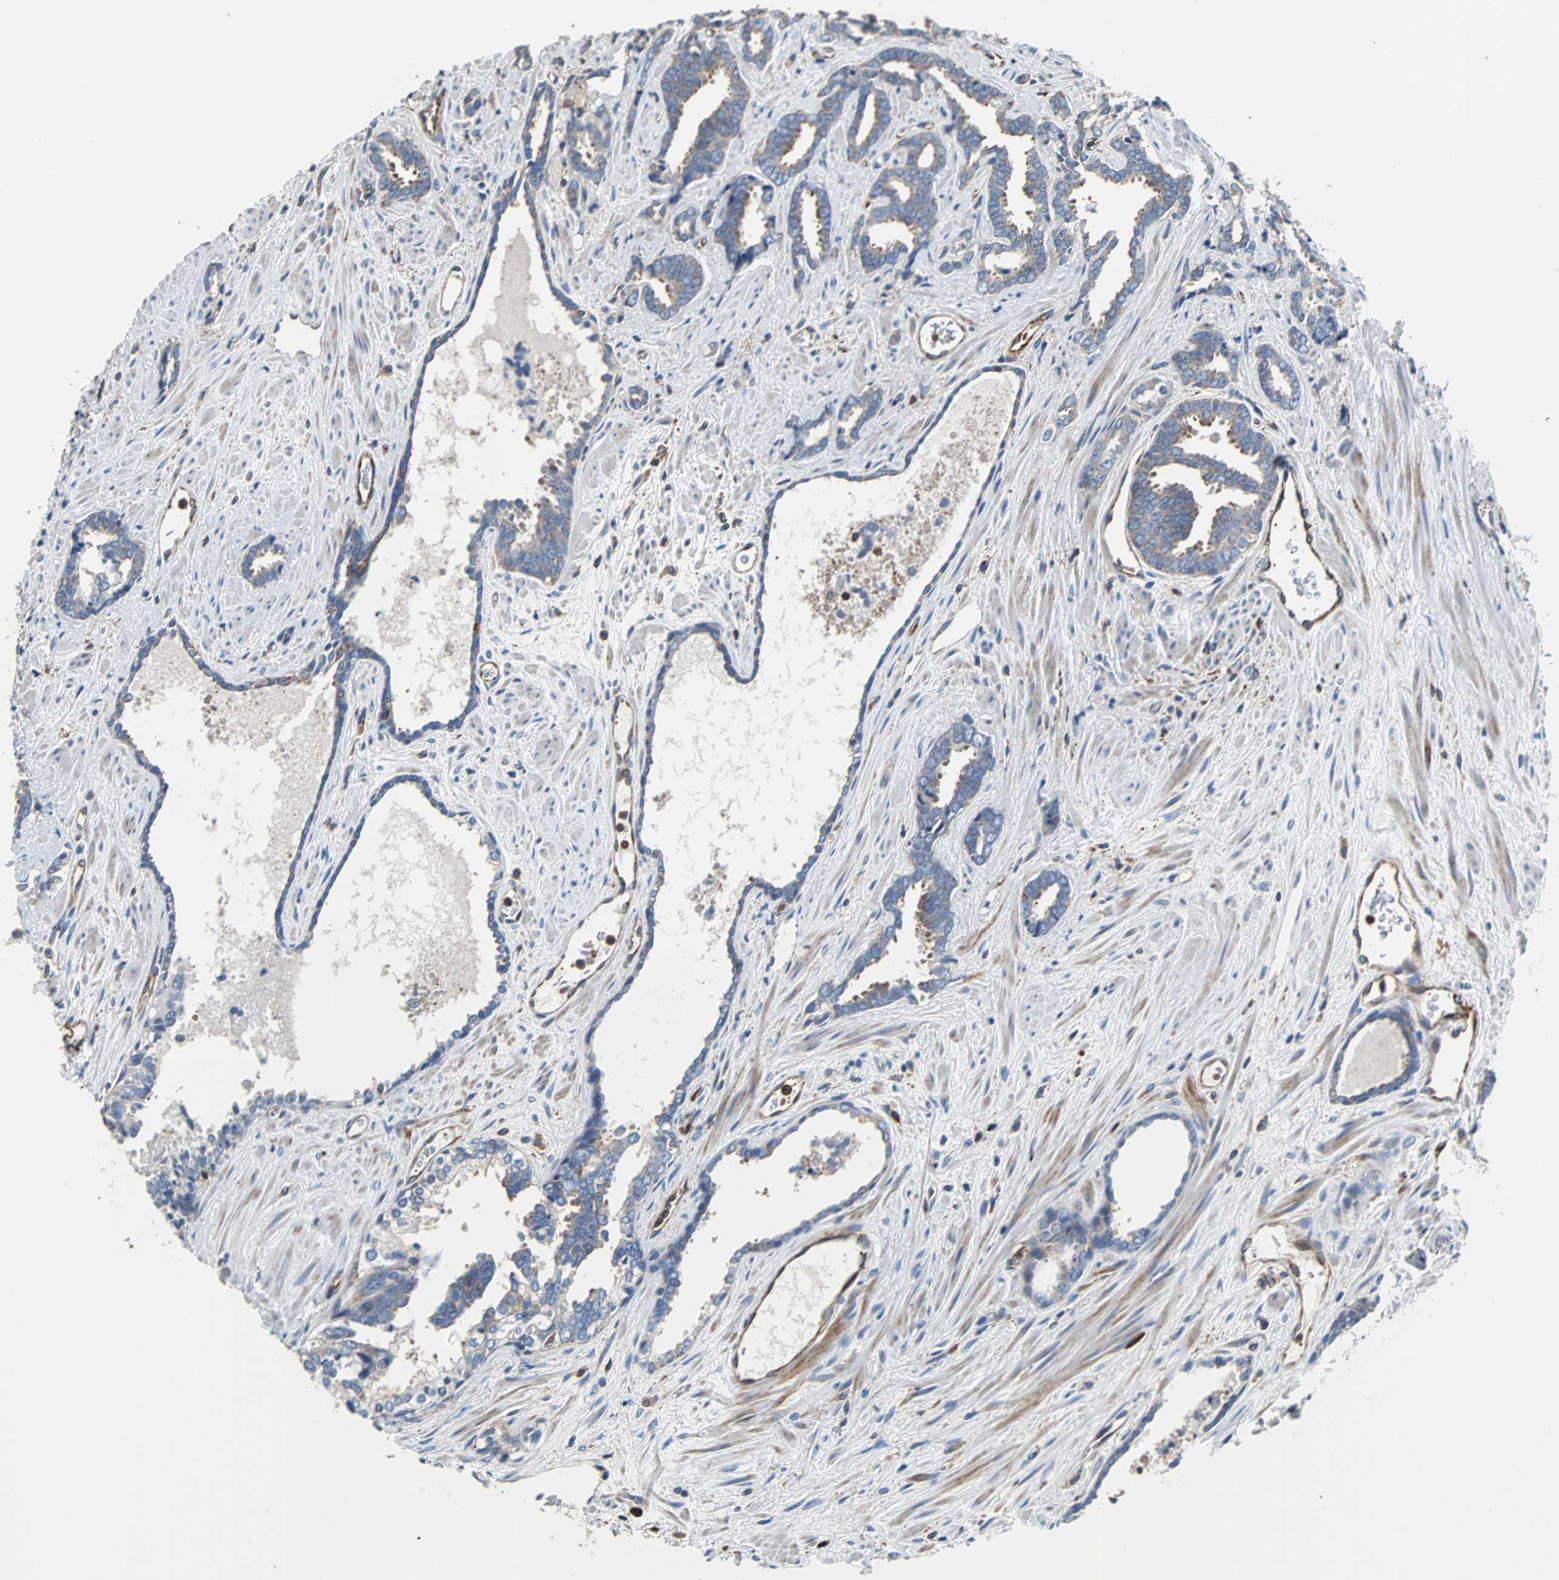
{"staining": {"intensity": "weak", "quantity": ">75%", "location": "cytoplasmic/membranous"}, "tissue": "prostate cancer", "cell_type": "Tumor cells", "image_type": "cancer", "snomed": [{"axis": "morphology", "description": "Adenocarcinoma, High grade"}, {"axis": "topography", "description": "Prostate"}], "caption": "Immunohistochemistry (IHC) micrograph of prostate adenocarcinoma (high-grade) stained for a protein (brown), which displays low levels of weak cytoplasmic/membranous expression in approximately >75% of tumor cells.", "gene": "PLCG2", "patient": {"sex": "male", "age": 67}}